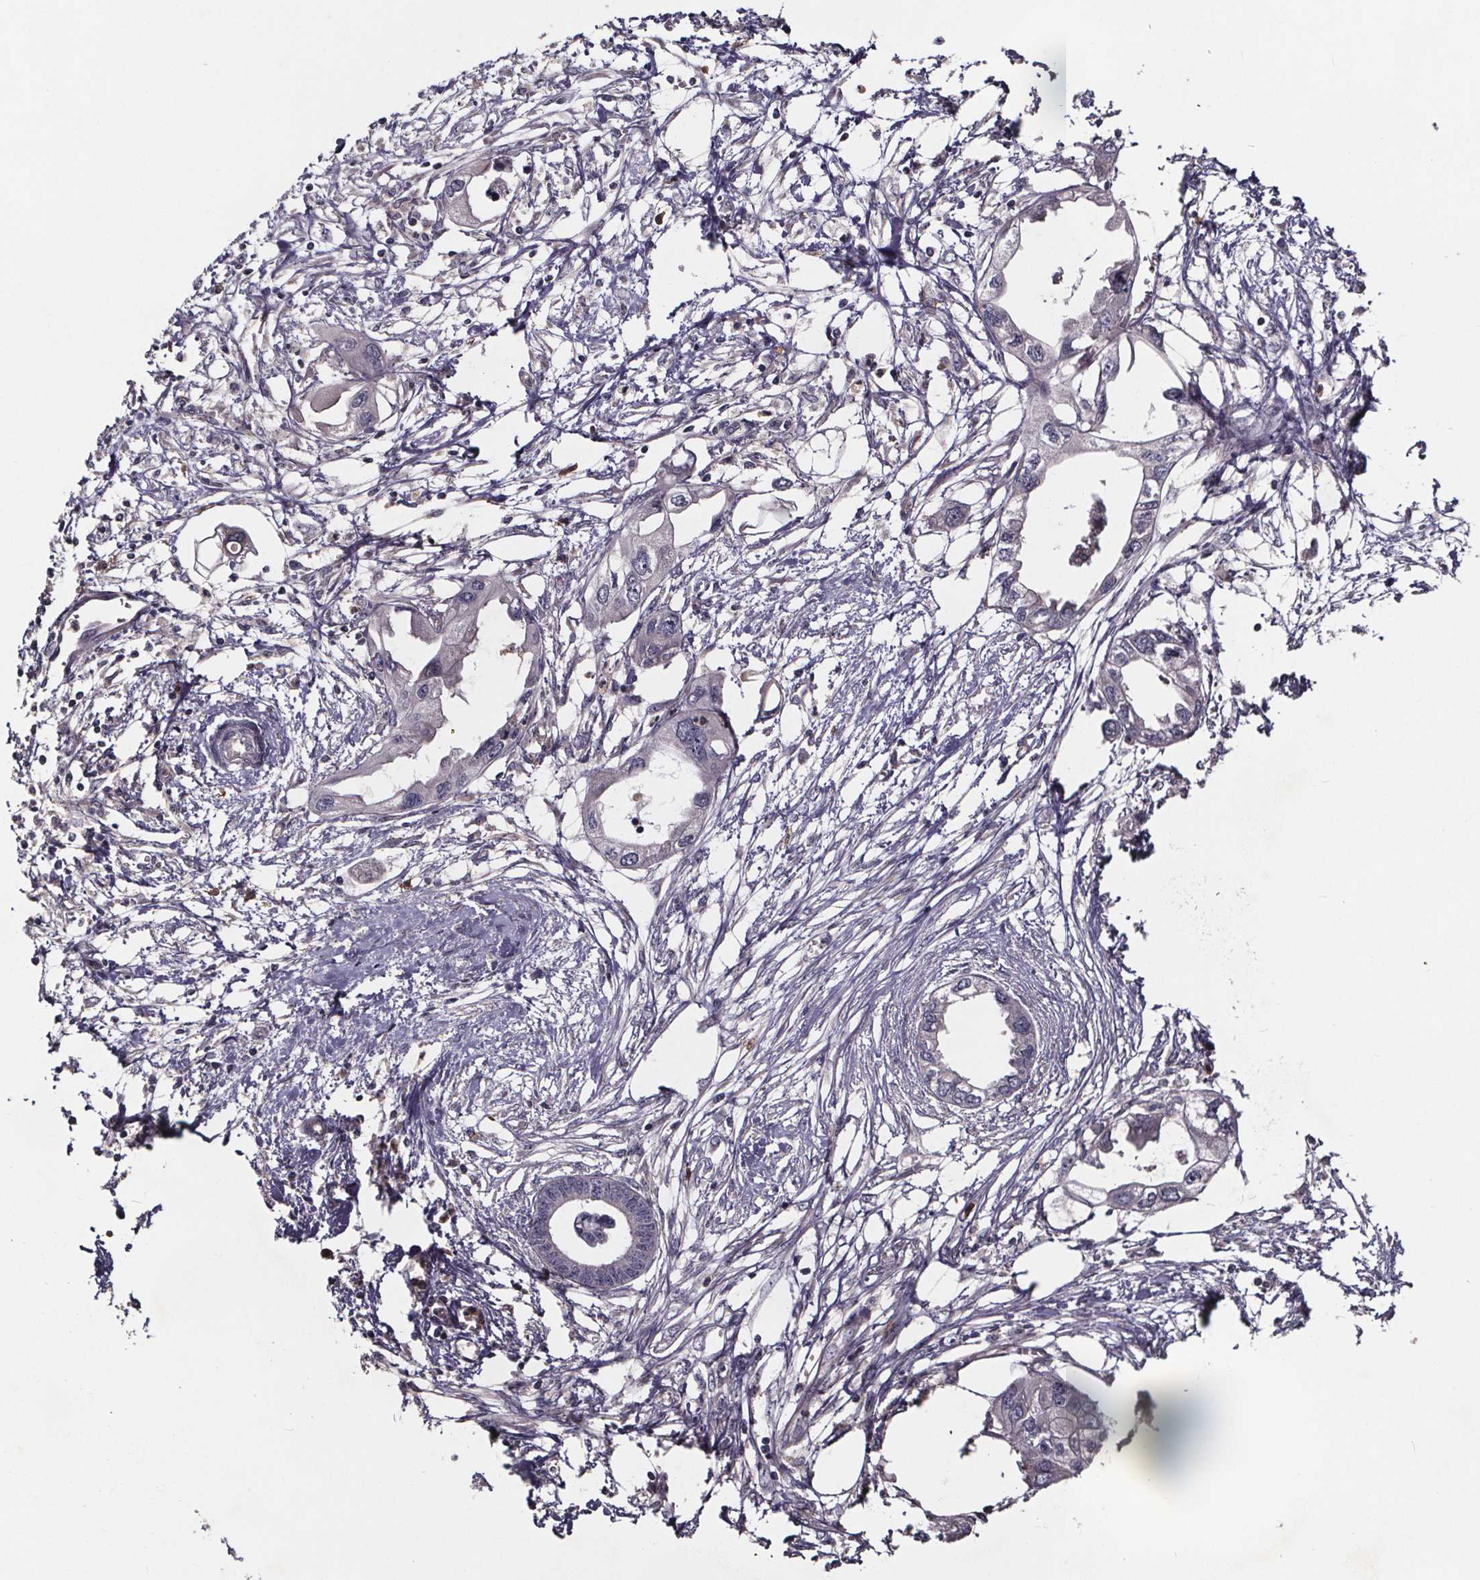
{"staining": {"intensity": "negative", "quantity": "none", "location": "none"}, "tissue": "endometrial cancer", "cell_type": "Tumor cells", "image_type": "cancer", "snomed": [{"axis": "morphology", "description": "Adenocarcinoma, NOS"}, {"axis": "morphology", "description": "Adenocarcinoma, metastatic, NOS"}, {"axis": "topography", "description": "Adipose tissue"}, {"axis": "topography", "description": "Endometrium"}], "caption": "Tumor cells show no significant protein positivity in metastatic adenocarcinoma (endometrial). (Stains: DAB immunohistochemistry (IHC) with hematoxylin counter stain, Microscopy: brightfield microscopy at high magnification).", "gene": "SMIM1", "patient": {"sex": "female", "age": 67}}